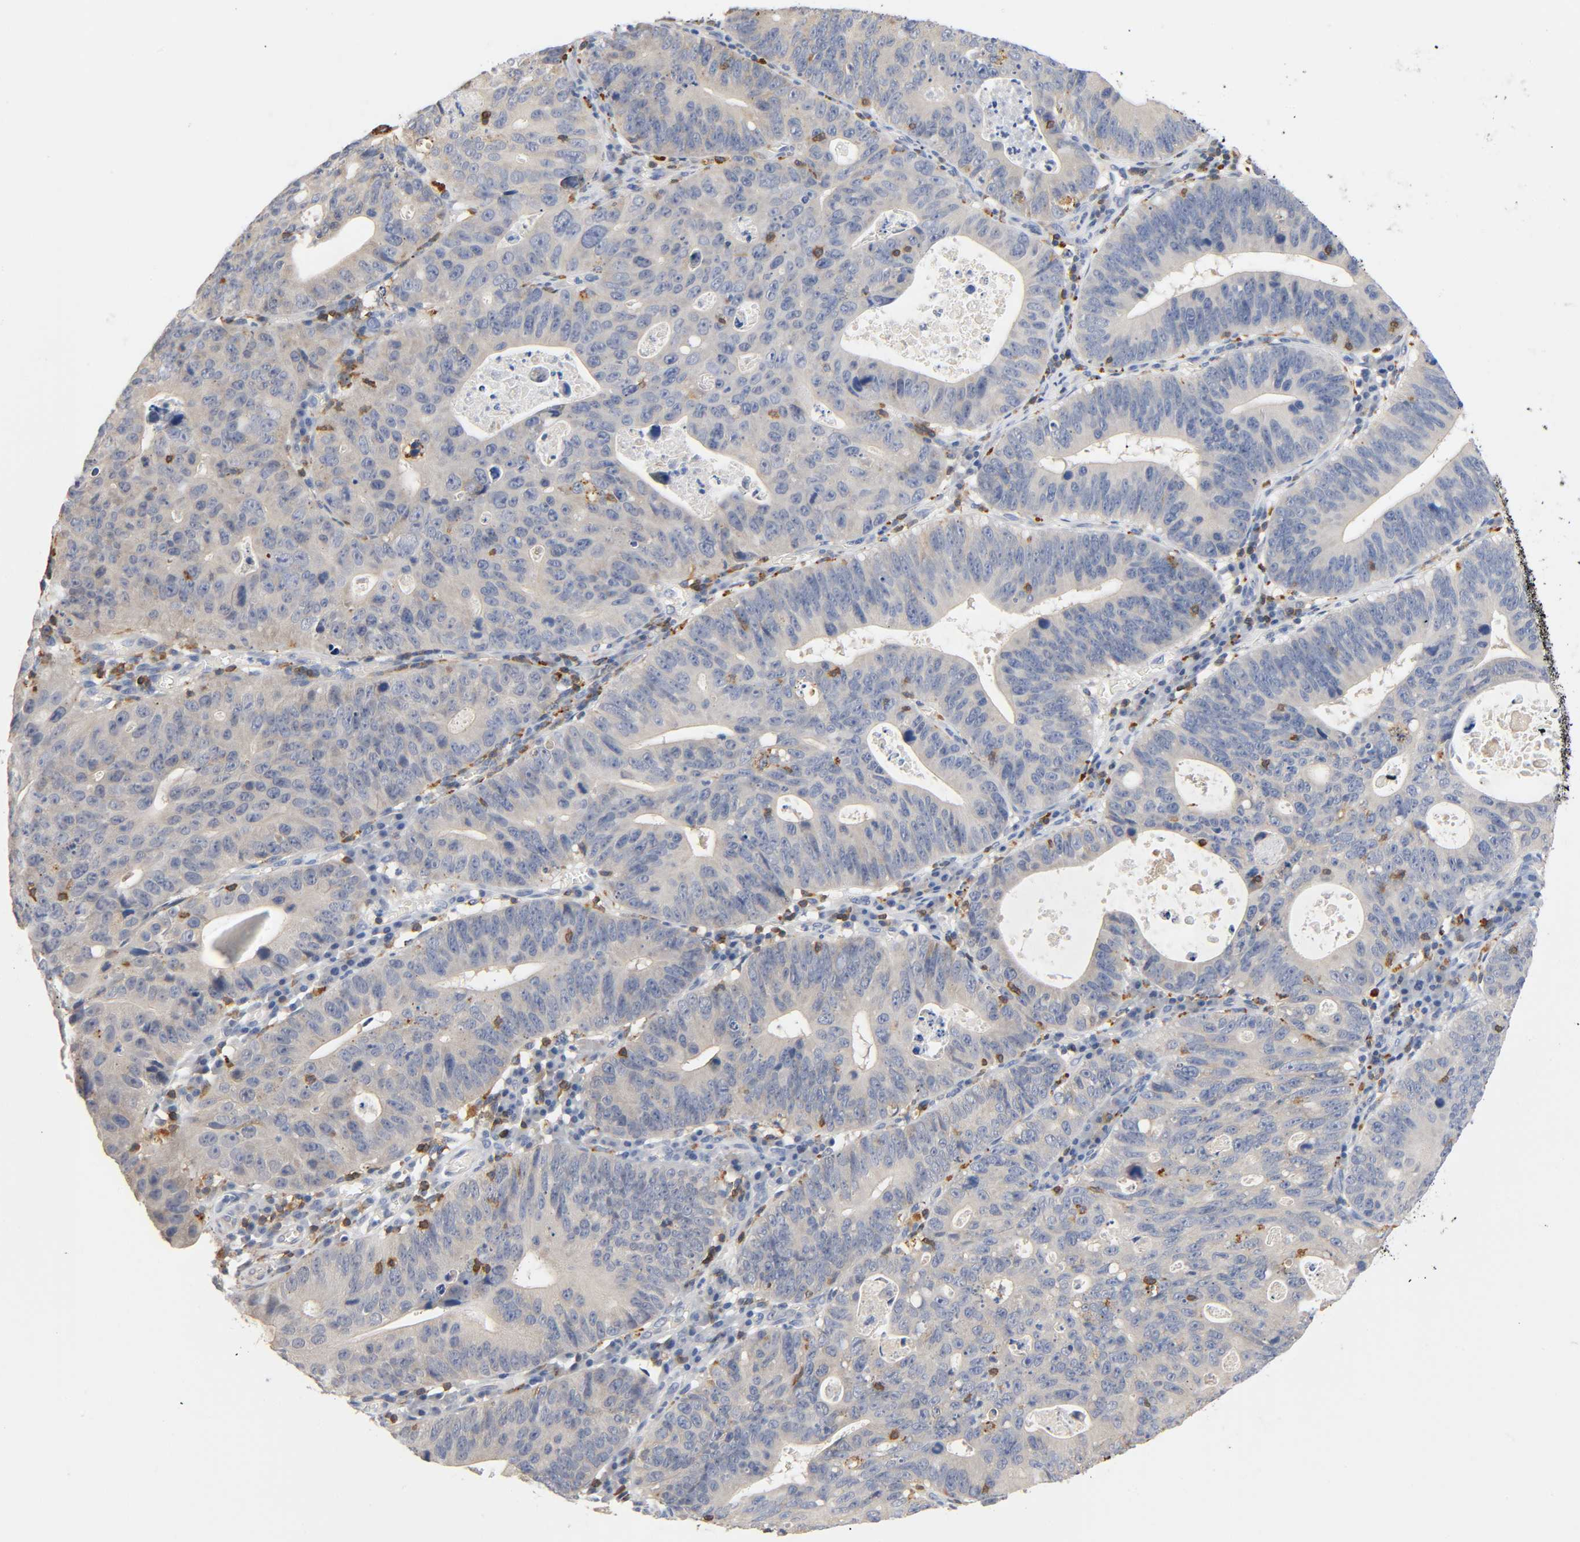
{"staining": {"intensity": "weak", "quantity": "25%-75%", "location": "cytoplasmic/membranous"}, "tissue": "stomach cancer", "cell_type": "Tumor cells", "image_type": "cancer", "snomed": [{"axis": "morphology", "description": "Adenocarcinoma, NOS"}, {"axis": "topography", "description": "Stomach"}], "caption": "Stomach adenocarcinoma stained with DAB (3,3'-diaminobenzidine) immunohistochemistry demonstrates low levels of weak cytoplasmic/membranous expression in approximately 25%-75% of tumor cells. The protein of interest is shown in brown color, while the nuclei are stained blue.", "gene": "UCKL1", "patient": {"sex": "male", "age": 59}}